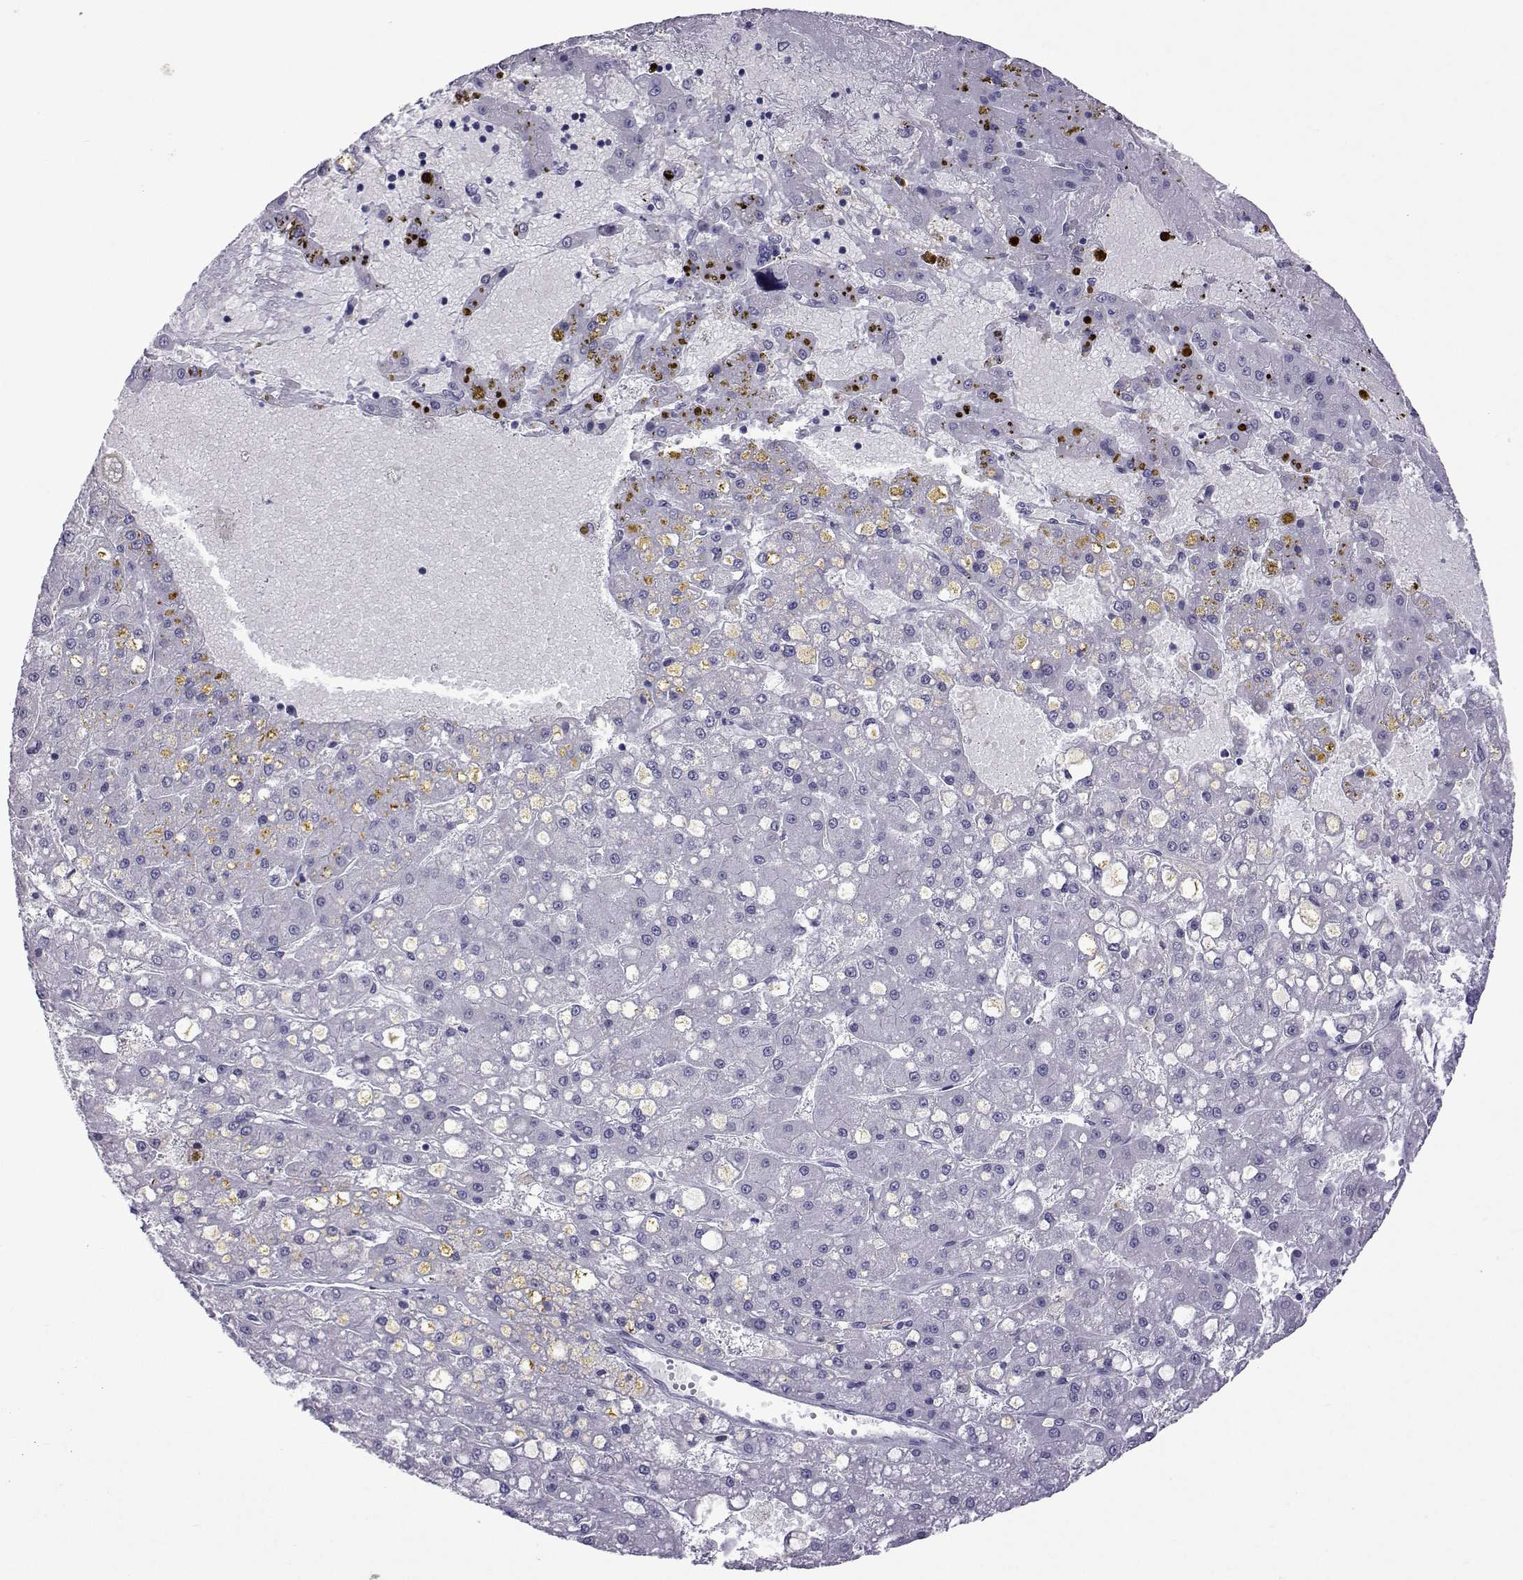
{"staining": {"intensity": "negative", "quantity": "none", "location": "none"}, "tissue": "liver cancer", "cell_type": "Tumor cells", "image_type": "cancer", "snomed": [{"axis": "morphology", "description": "Carcinoma, Hepatocellular, NOS"}, {"axis": "topography", "description": "Liver"}], "caption": "Tumor cells show no significant protein expression in hepatocellular carcinoma (liver). (Immunohistochemistry (ihc), brightfield microscopy, high magnification).", "gene": "COL22A1", "patient": {"sex": "male", "age": 67}}